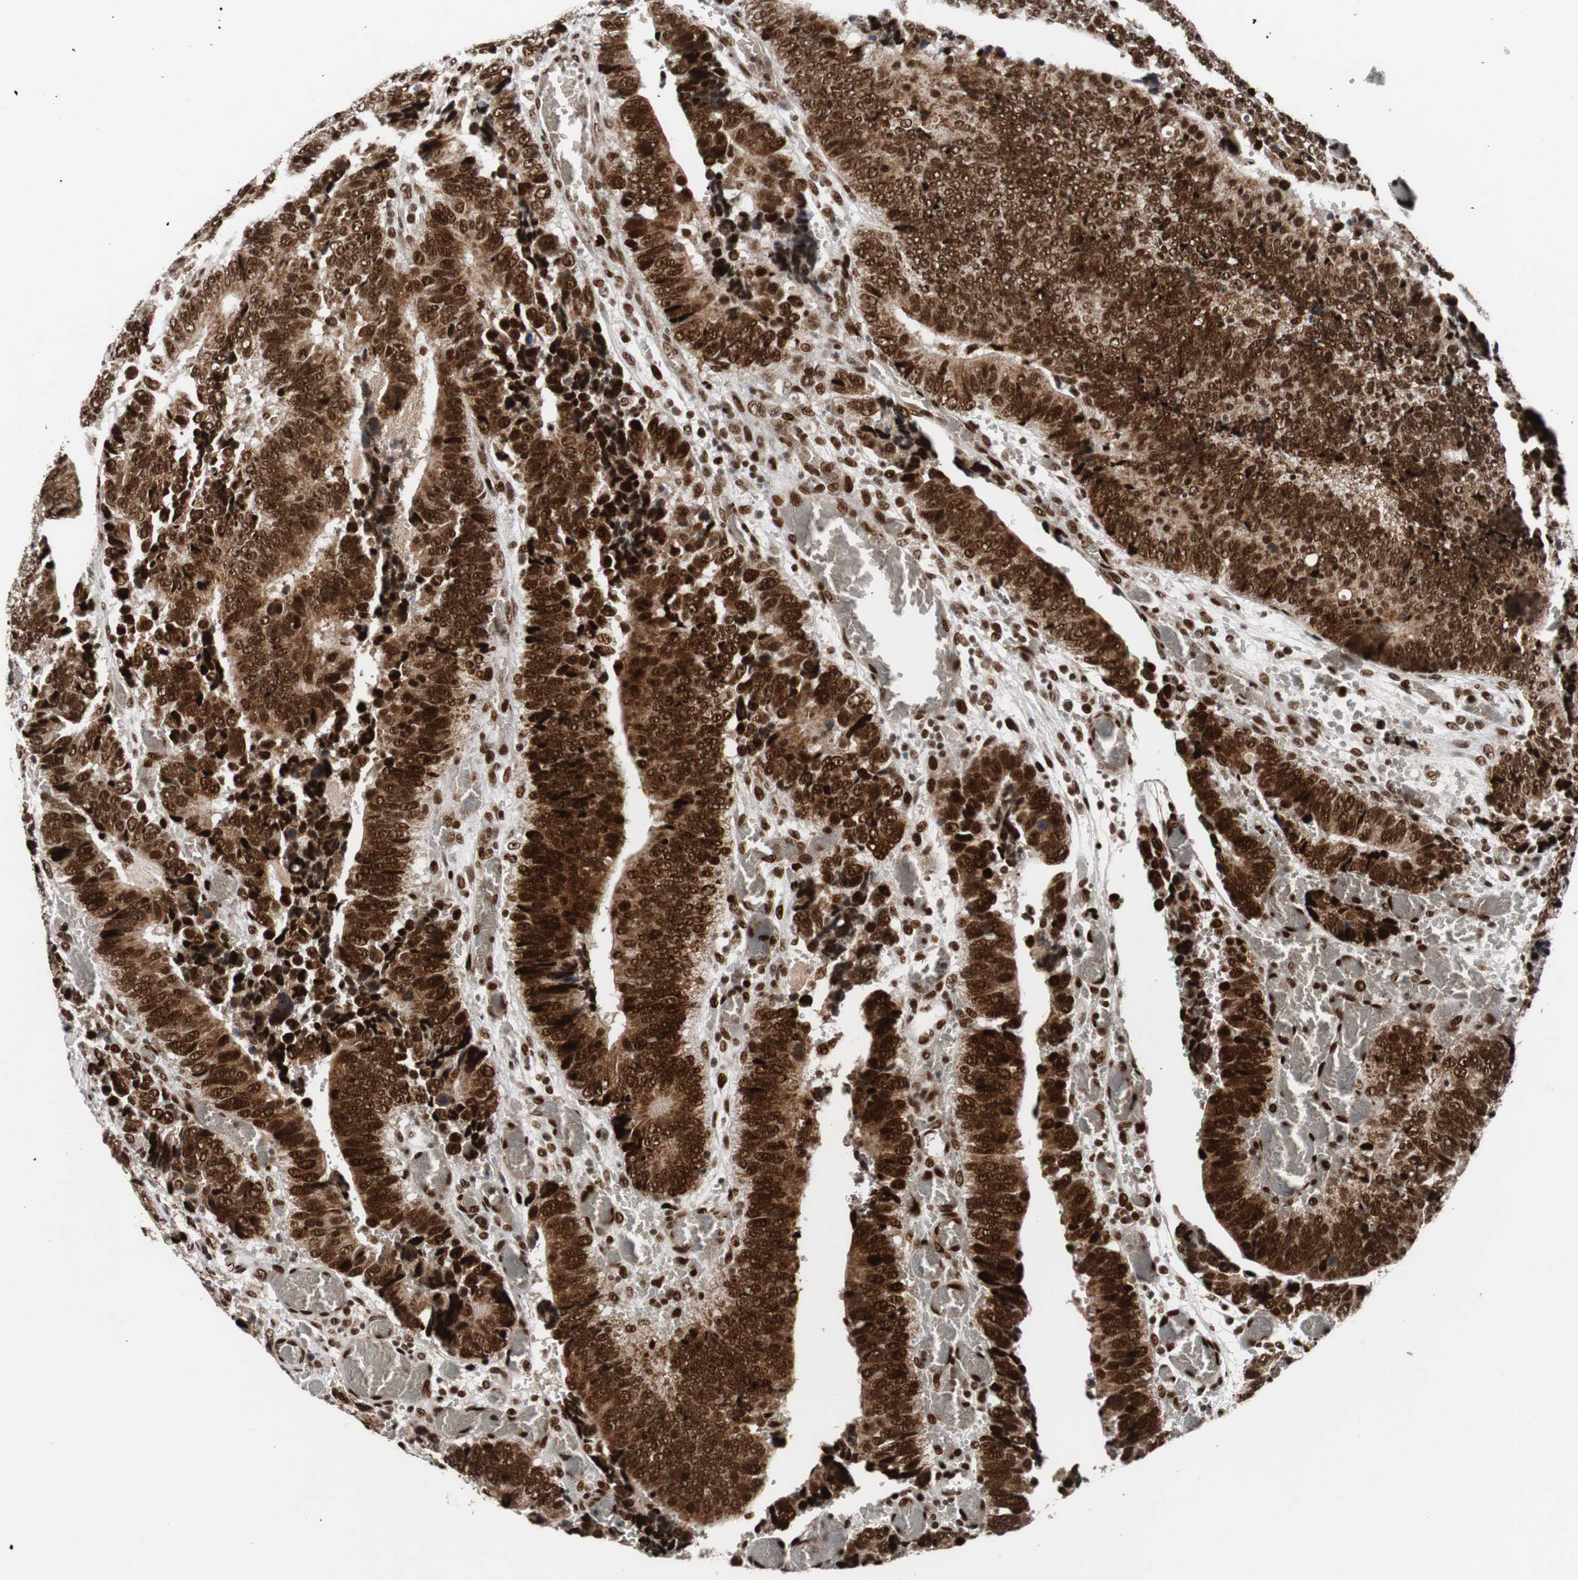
{"staining": {"intensity": "strong", "quantity": ">75%", "location": "cytoplasmic/membranous,nuclear"}, "tissue": "colorectal cancer", "cell_type": "Tumor cells", "image_type": "cancer", "snomed": [{"axis": "morphology", "description": "Adenocarcinoma, NOS"}, {"axis": "topography", "description": "Colon"}], "caption": "A brown stain shows strong cytoplasmic/membranous and nuclear staining of a protein in adenocarcinoma (colorectal) tumor cells.", "gene": "NBL1", "patient": {"sex": "male", "age": 72}}